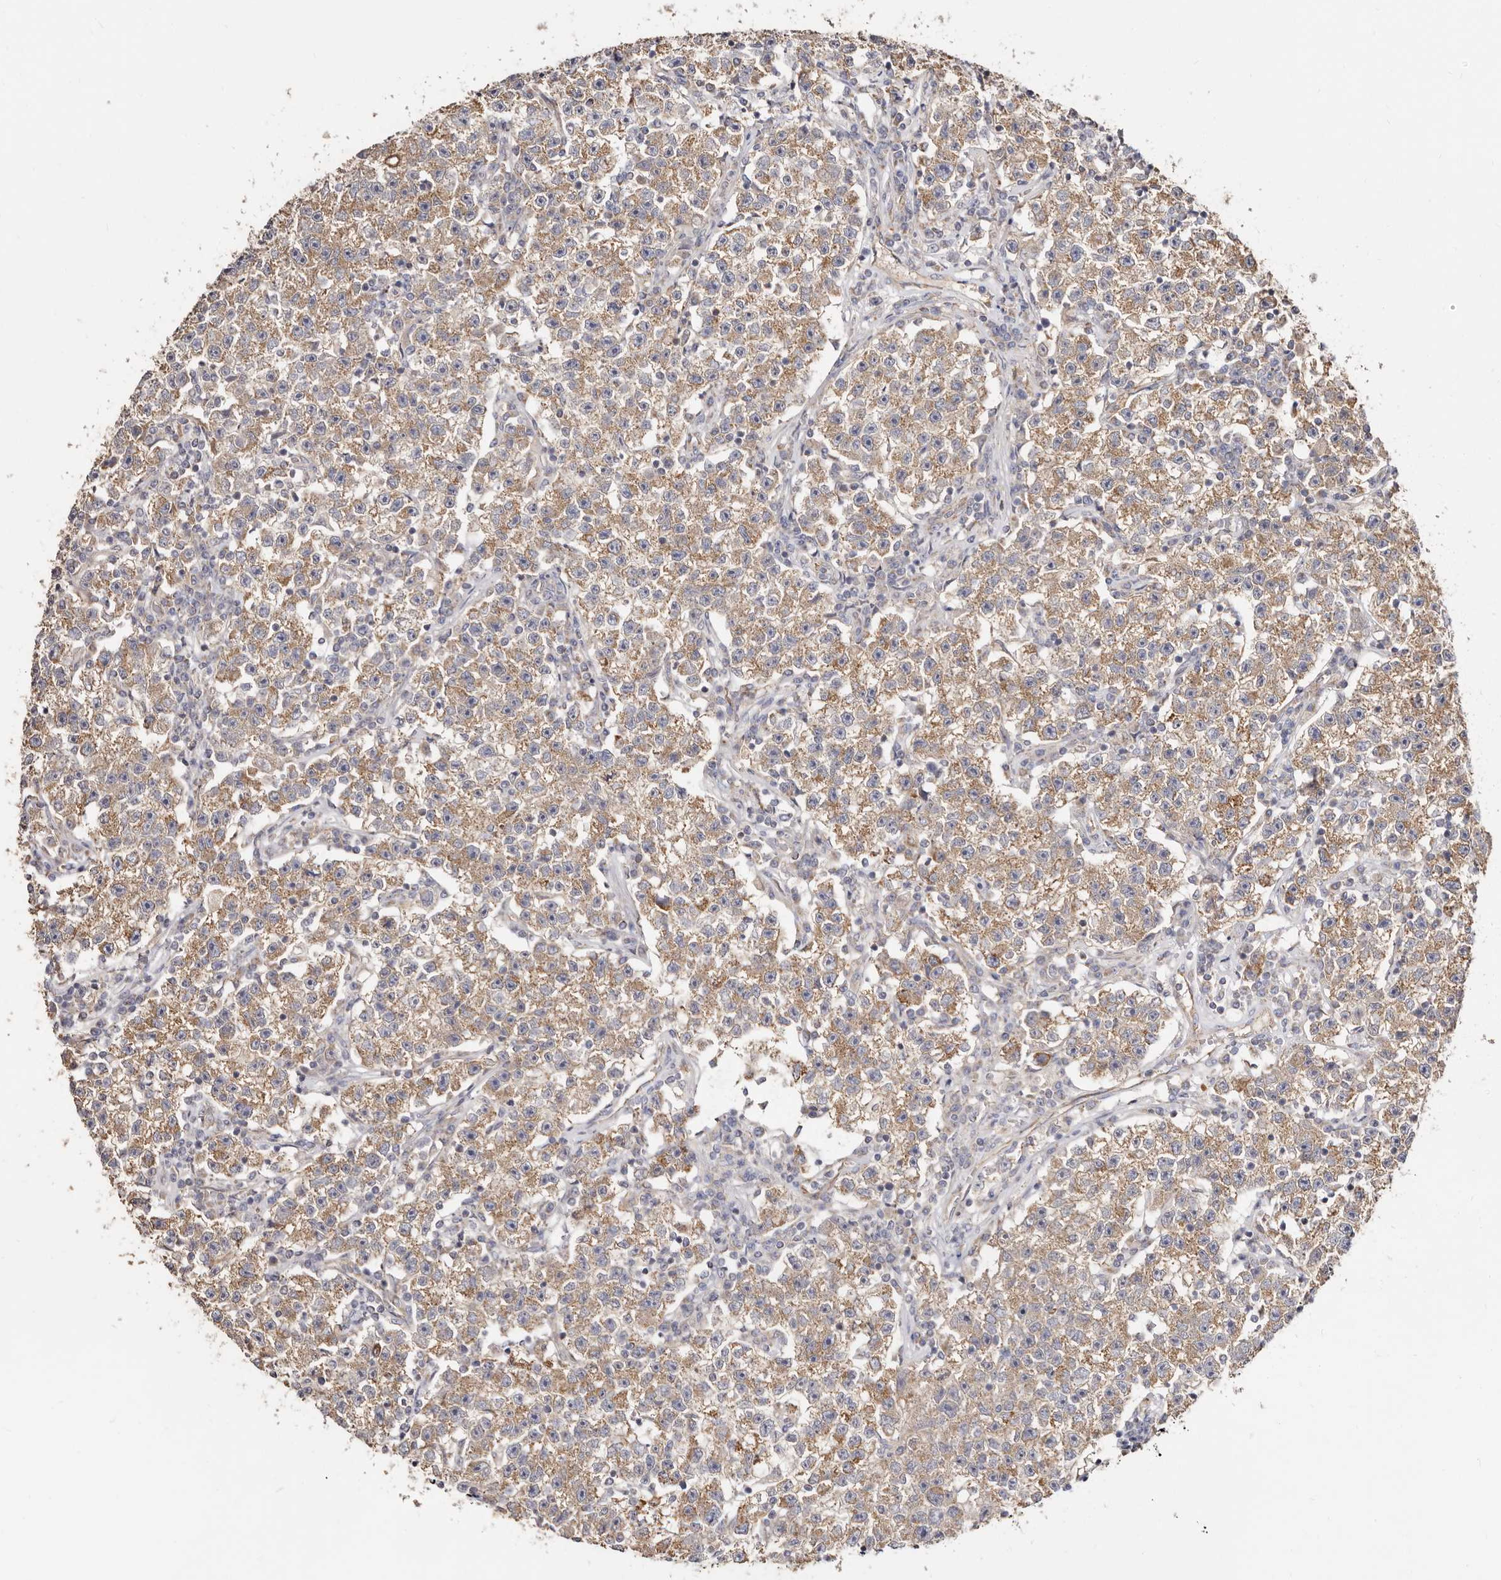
{"staining": {"intensity": "moderate", "quantity": ">75%", "location": "cytoplasmic/membranous"}, "tissue": "testis cancer", "cell_type": "Tumor cells", "image_type": "cancer", "snomed": [{"axis": "morphology", "description": "Seminoma, NOS"}, {"axis": "topography", "description": "Testis"}], "caption": "The immunohistochemical stain highlights moderate cytoplasmic/membranous positivity in tumor cells of testis cancer tissue.", "gene": "BAIAP2L1", "patient": {"sex": "male", "age": 22}}